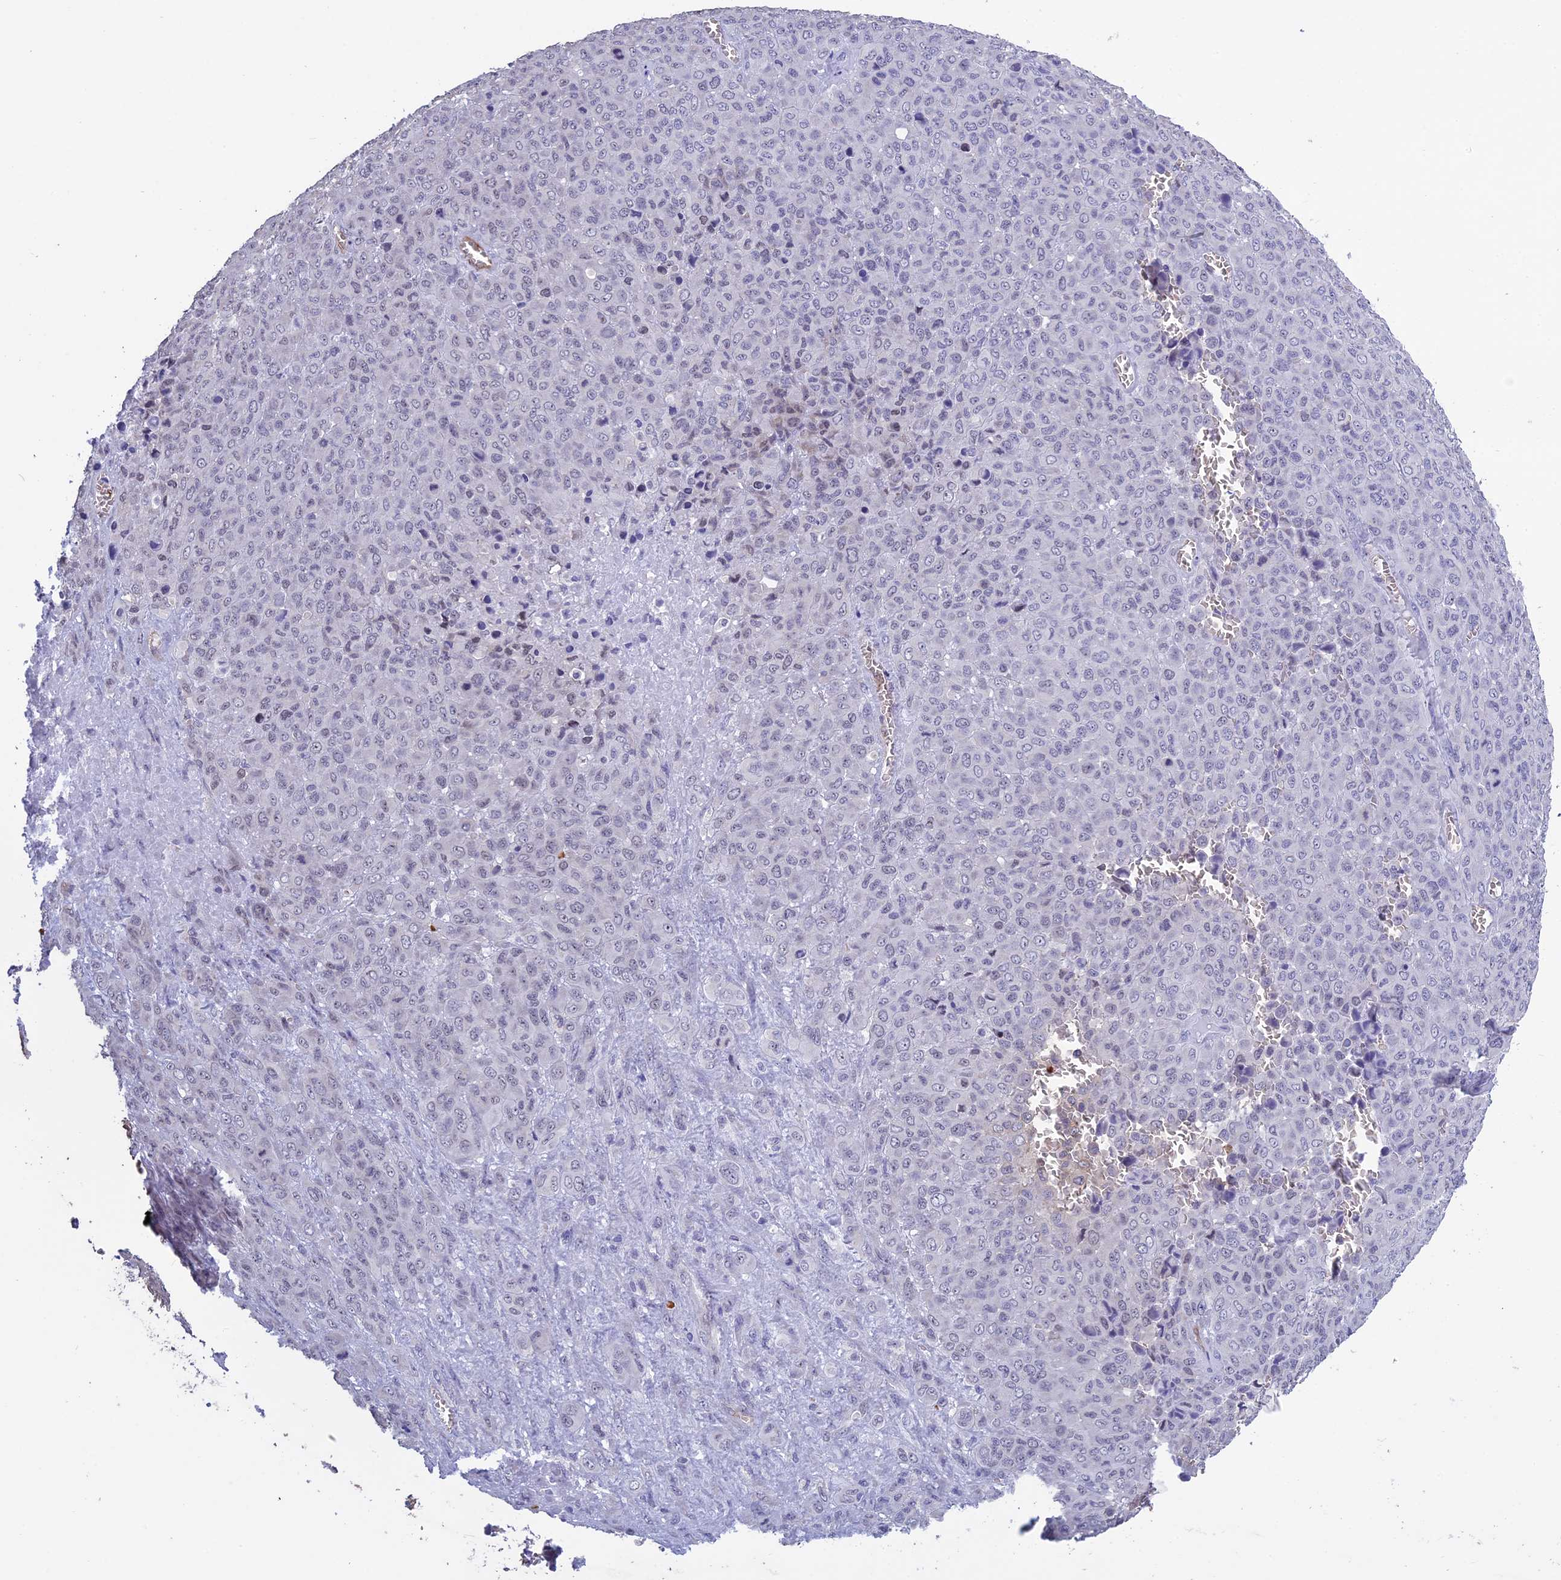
{"staining": {"intensity": "negative", "quantity": "none", "location": "none"}, "tissue": "melanoma", "cell_type": "Tumor cells", "image_type": "cancer", "snomed": [{"axis": "morphology", "description": "Malignant melanoma, Metastatic site"}, {"axis": "topography", "description": "Skin"}], "caption": "Immunohistochemical staining of human melanoma reveals no significant positivity in tumor cells. The staining was performed using DAB (3,3'-diaminobenzidine) to visualize the protein expression in brown, while the nuclei were stained in blue with hematoxylin (Magnification: 20x).", "gene": "KNOP1", "patient": {"sex": "female", "age": 81}}